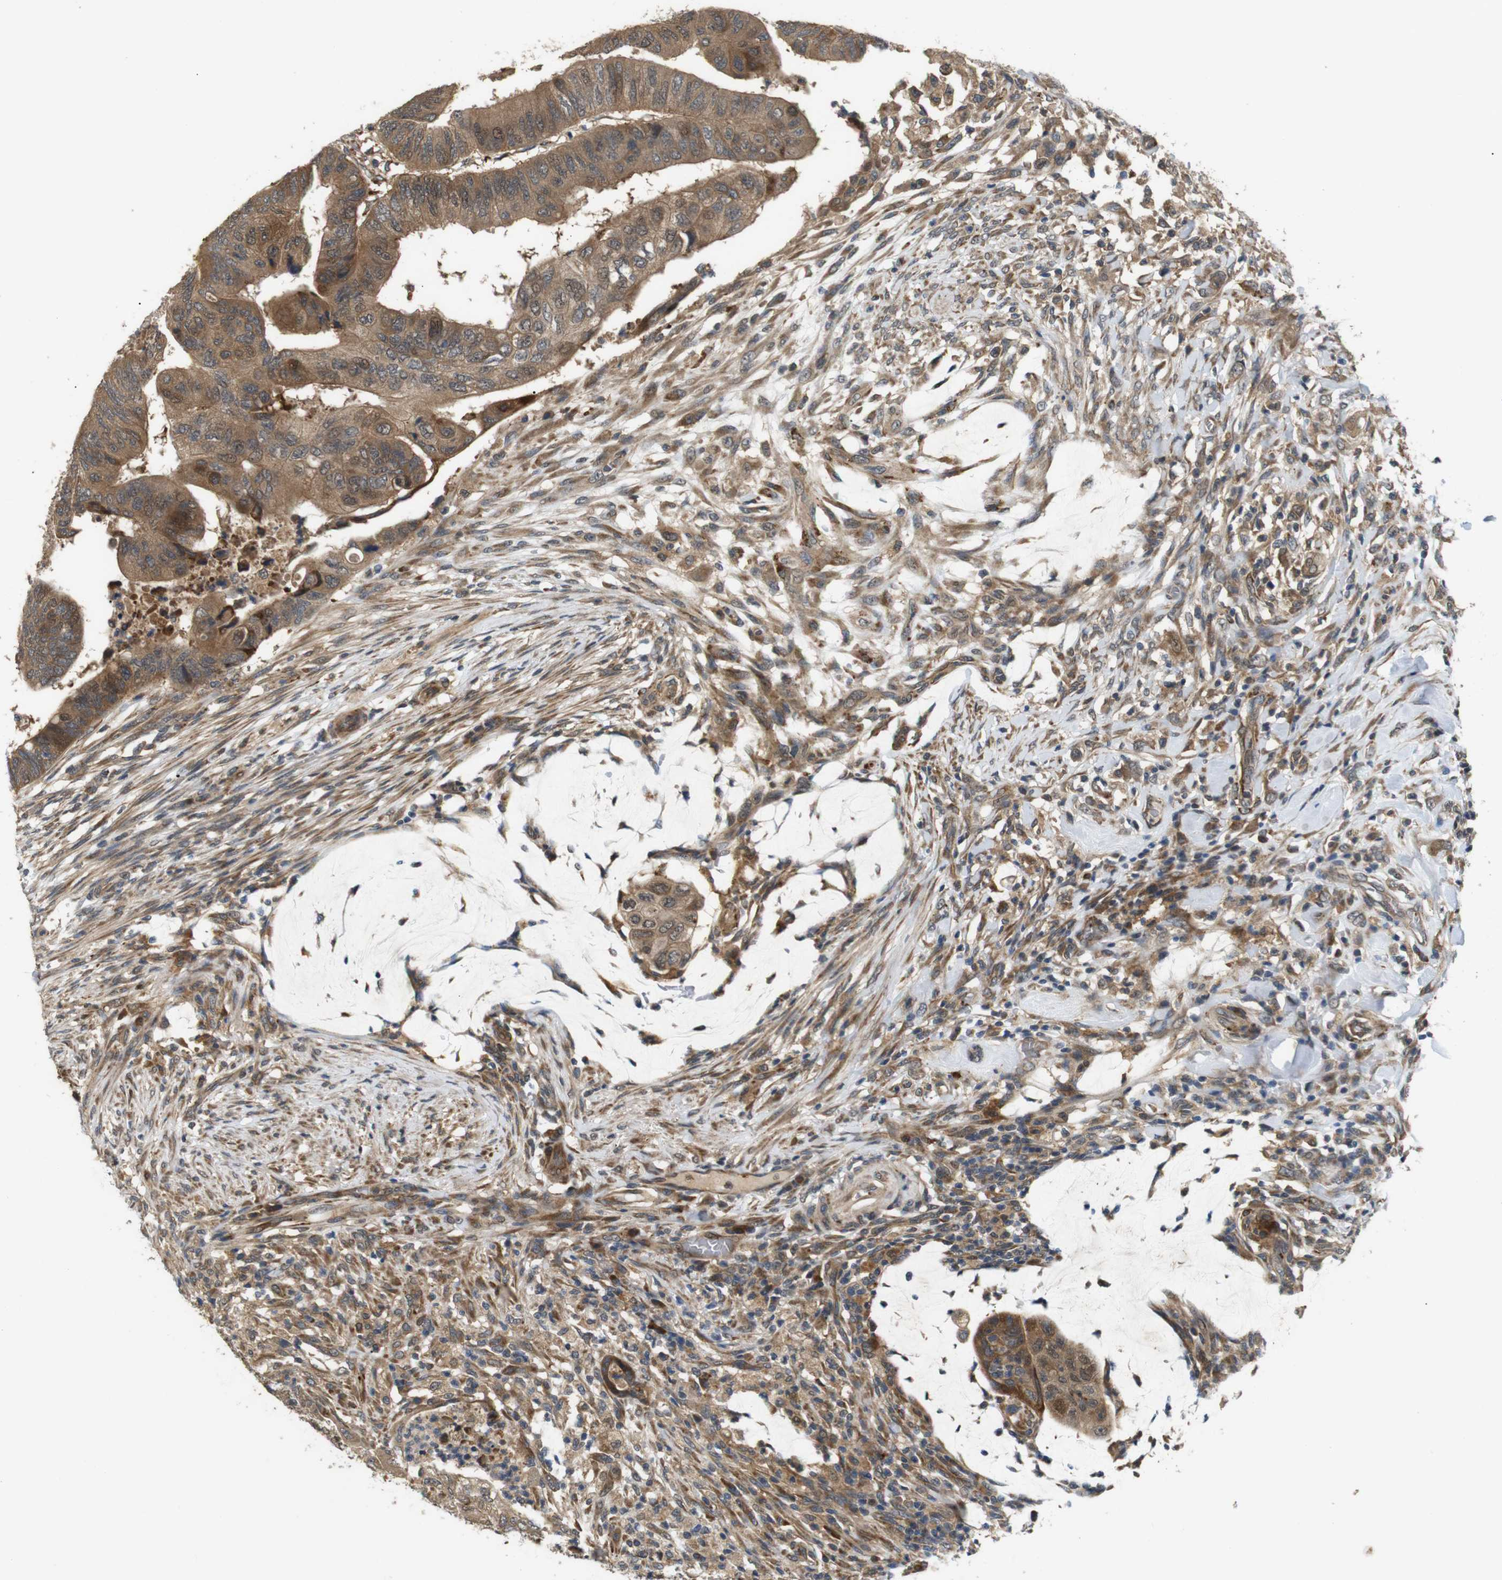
{"staining": {"intensity": "moderate", "quantity": ">75%", "location": "cytoplasmic/membranous"}, "tissue": "colorectal cancer", "cell_type": "Tumor cells", "image_type": "cancer", "snomed": [{"axis": "morphology", "description": "Normal tissue, NOS"}, {"axis": "morphology", "description": "Adenocarcinoma, NOS"}, {"axis": "topography", "description": "Rectum"}, {"axis": "topography", "description": "Peripheral nerve tissue"}], "caption": "A brown stain shows moderate cytoplasmic/membranous expression of a protein in human colorectal cancer tumor cells.", "gene": "EPHB2", "patient": {"sex": "male", "age": 92}}